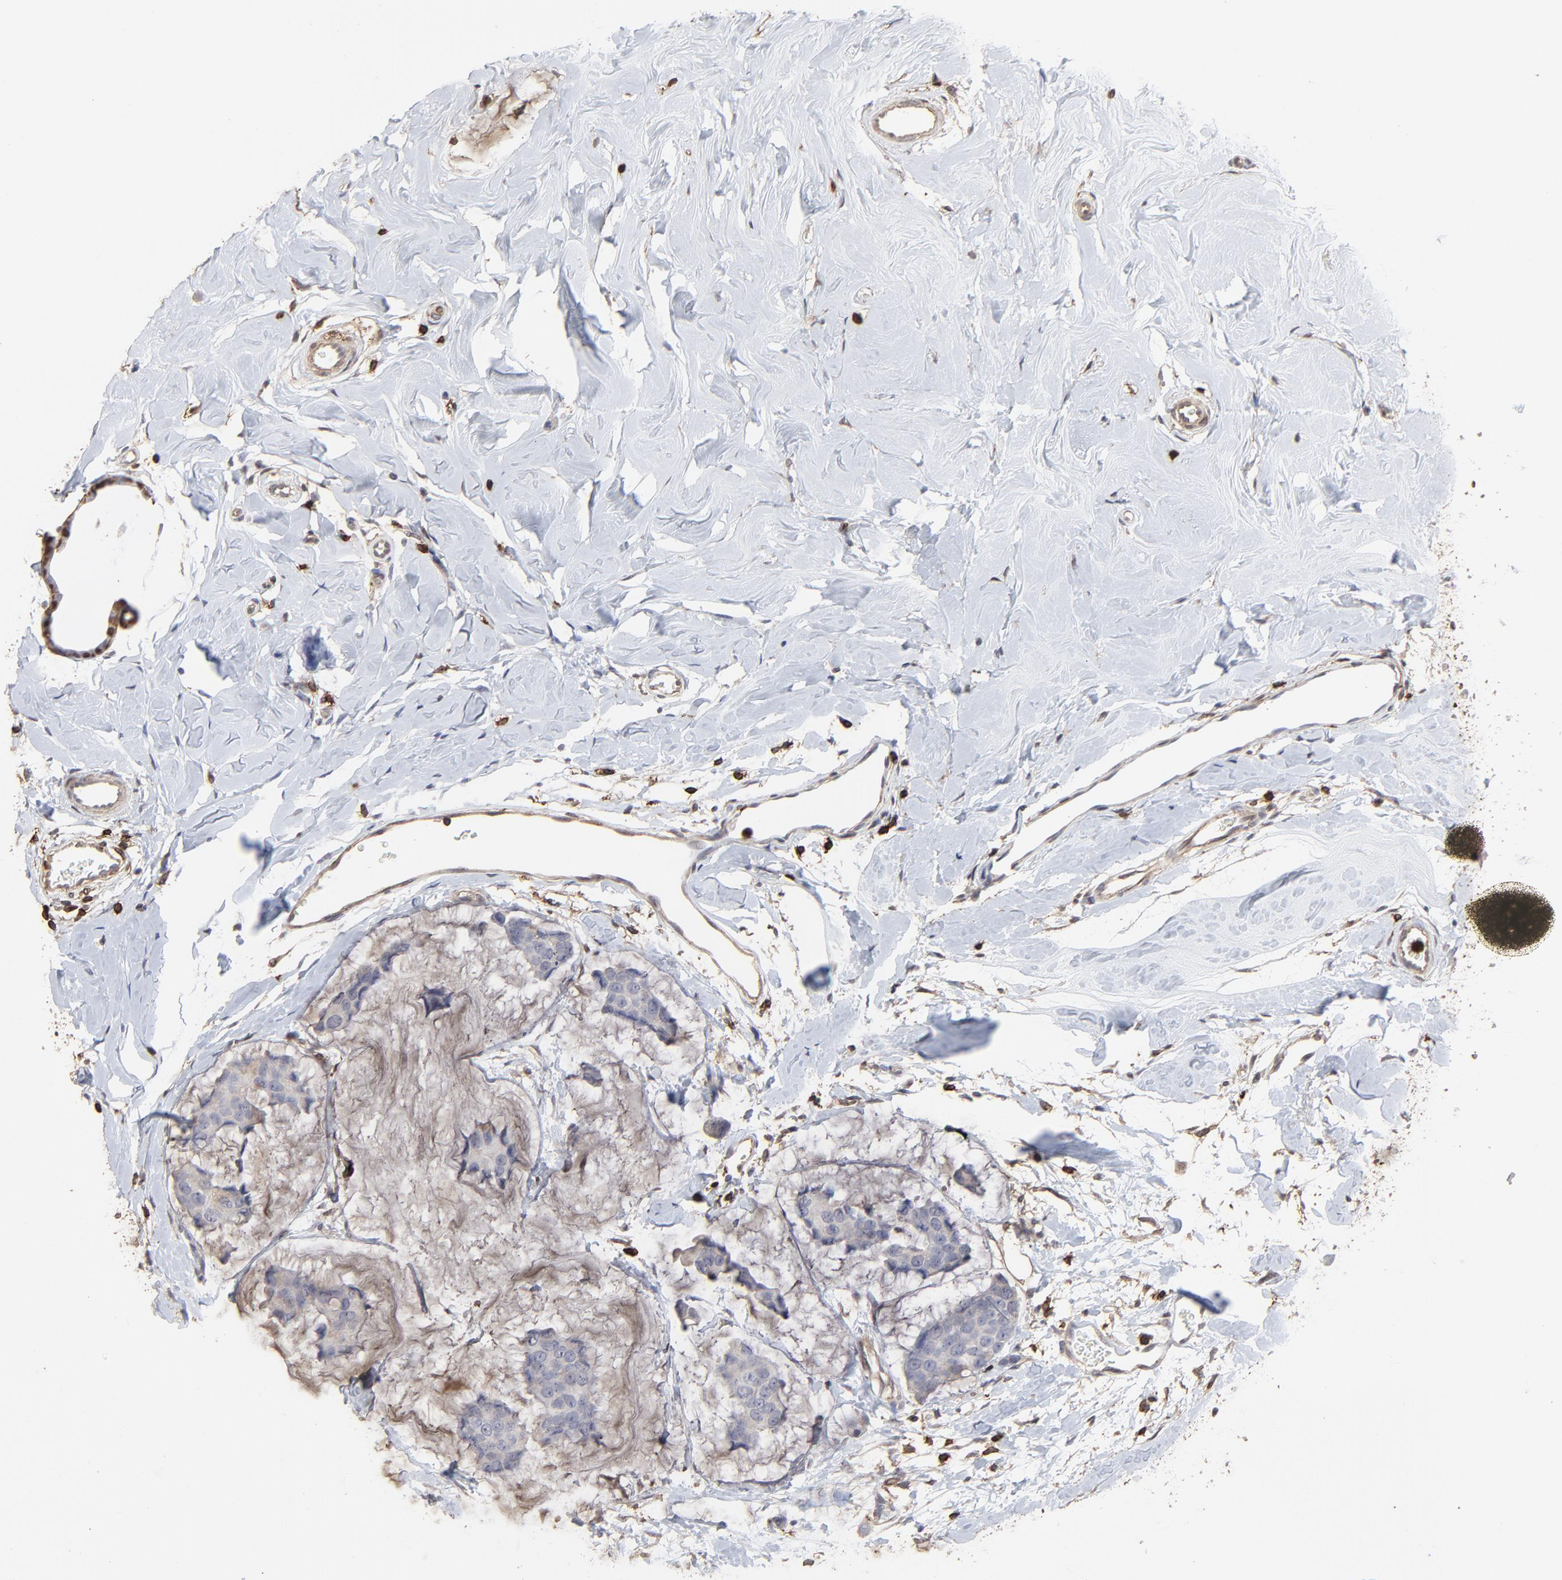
{"staining": {"intensity": "negative", "quantity": "none", "location": "none"}, "tissue": "breast cancer", "cell_type": "Tumor cells", "image_type": "cancer", "snomed": [{"axis": "morphology", "description": "Normal tissue, NOS"}, {"axis": "morphology", "description": "Duct carcinoma"}, {"axis": "topography", "description": "Breast"}], "caption": "Breast cancer (infiltrating ductal carcinoma) was stained to show a protein in brown. There is no significant staining in tumor cells.", "gene": "SLC6A14", "patient": {"sex": "female", "age": 50}}